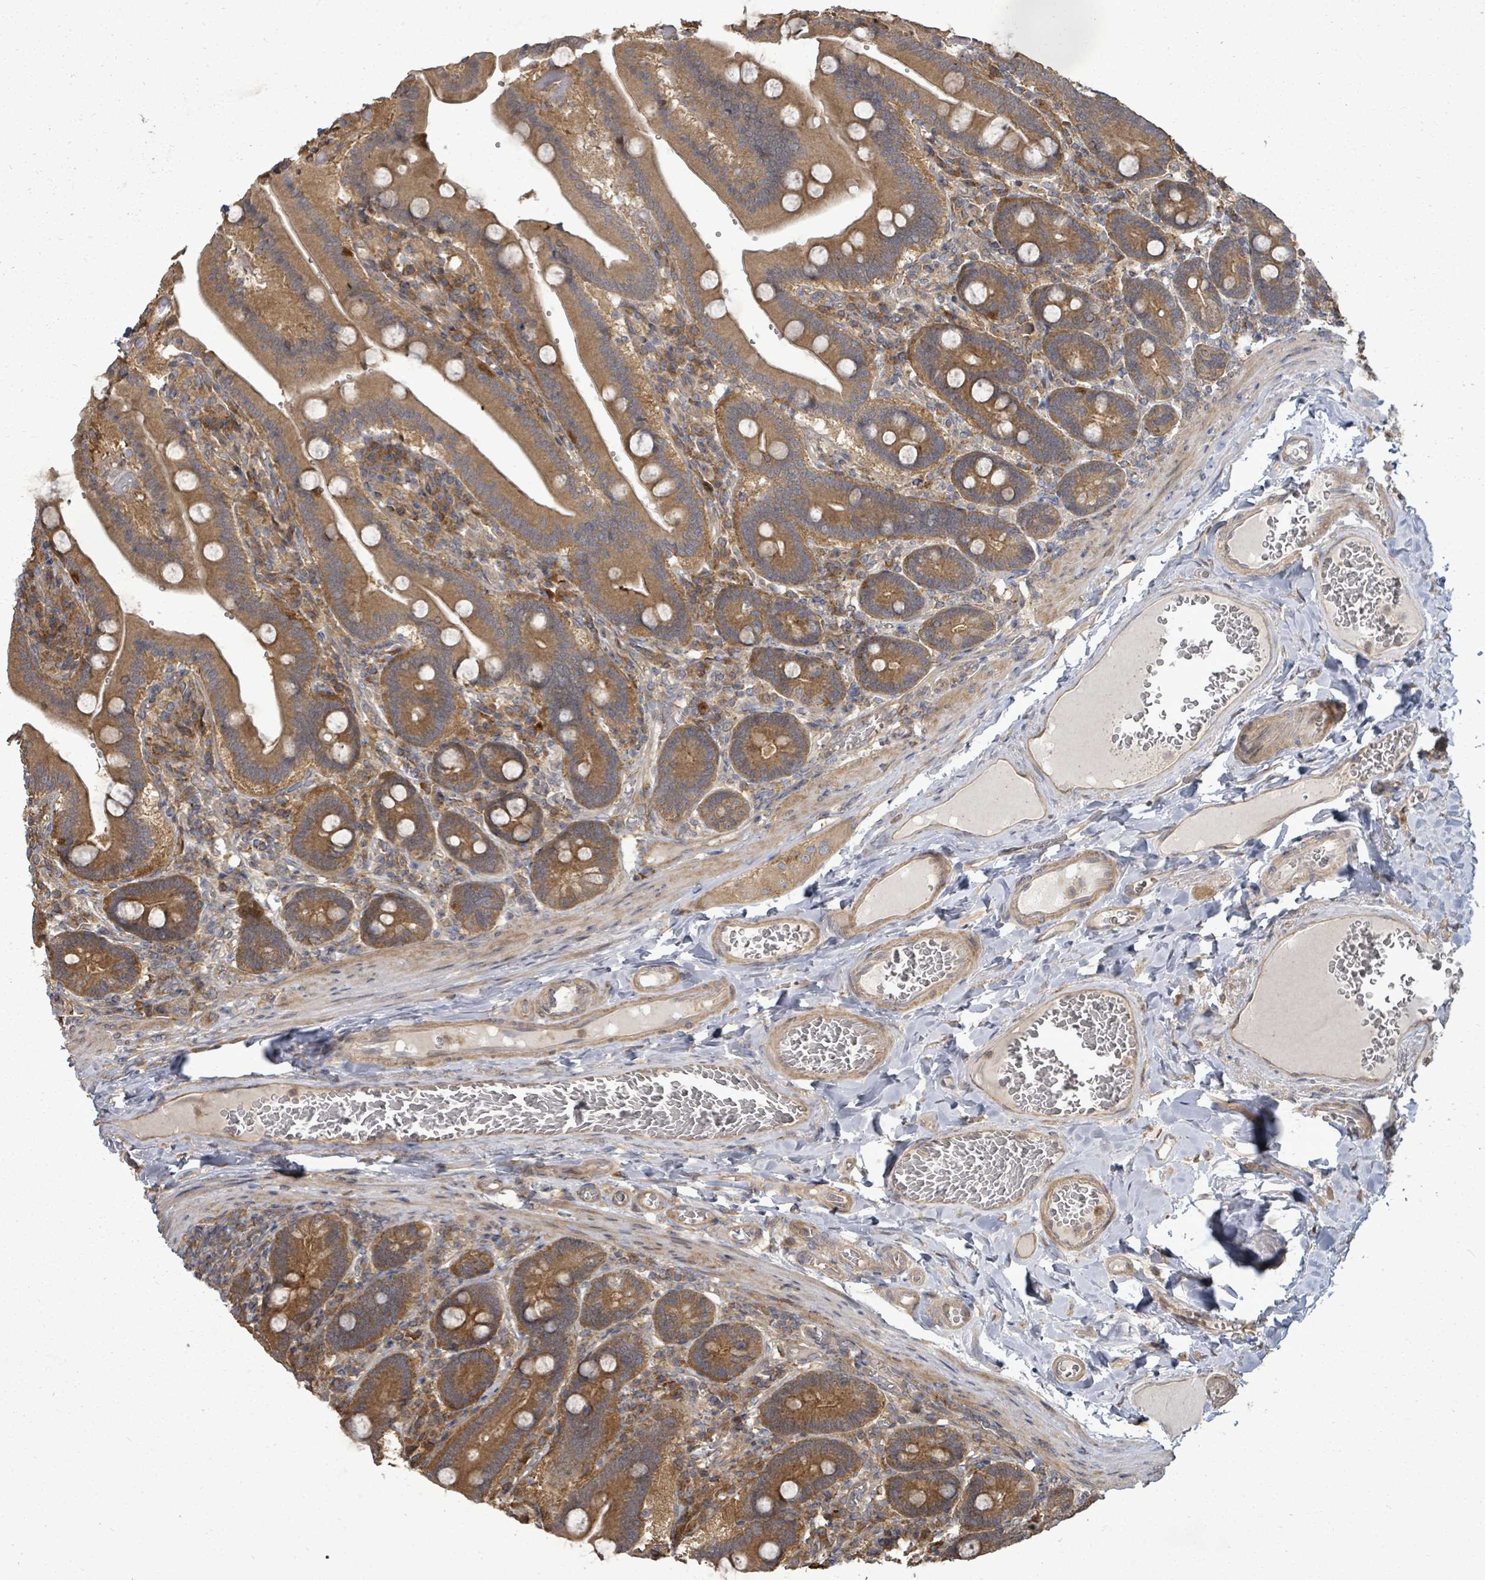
{"staining": {"intensity": "moderate", "quantity": "25%-75%", "location": "cytoplasmic/membranous"}, "tissue": "duodenum", "cell_type": "Glandular cells", "image_type": "normal", "snomed": [{"axis": "morphology", "description": "Normal tissue, NOS"}, {"axis": "topography", "description": "Duodenum"}], "caption": "The immunohistochemical stain shows moderate cytoplasmic/membranous expression in glandular cells of benign duodenum. The protein of interest is shown in brown color, while the nuclei are stained blue.", "gene": "EIF3CL", "patient": {"sex": "female", "age": 62}}